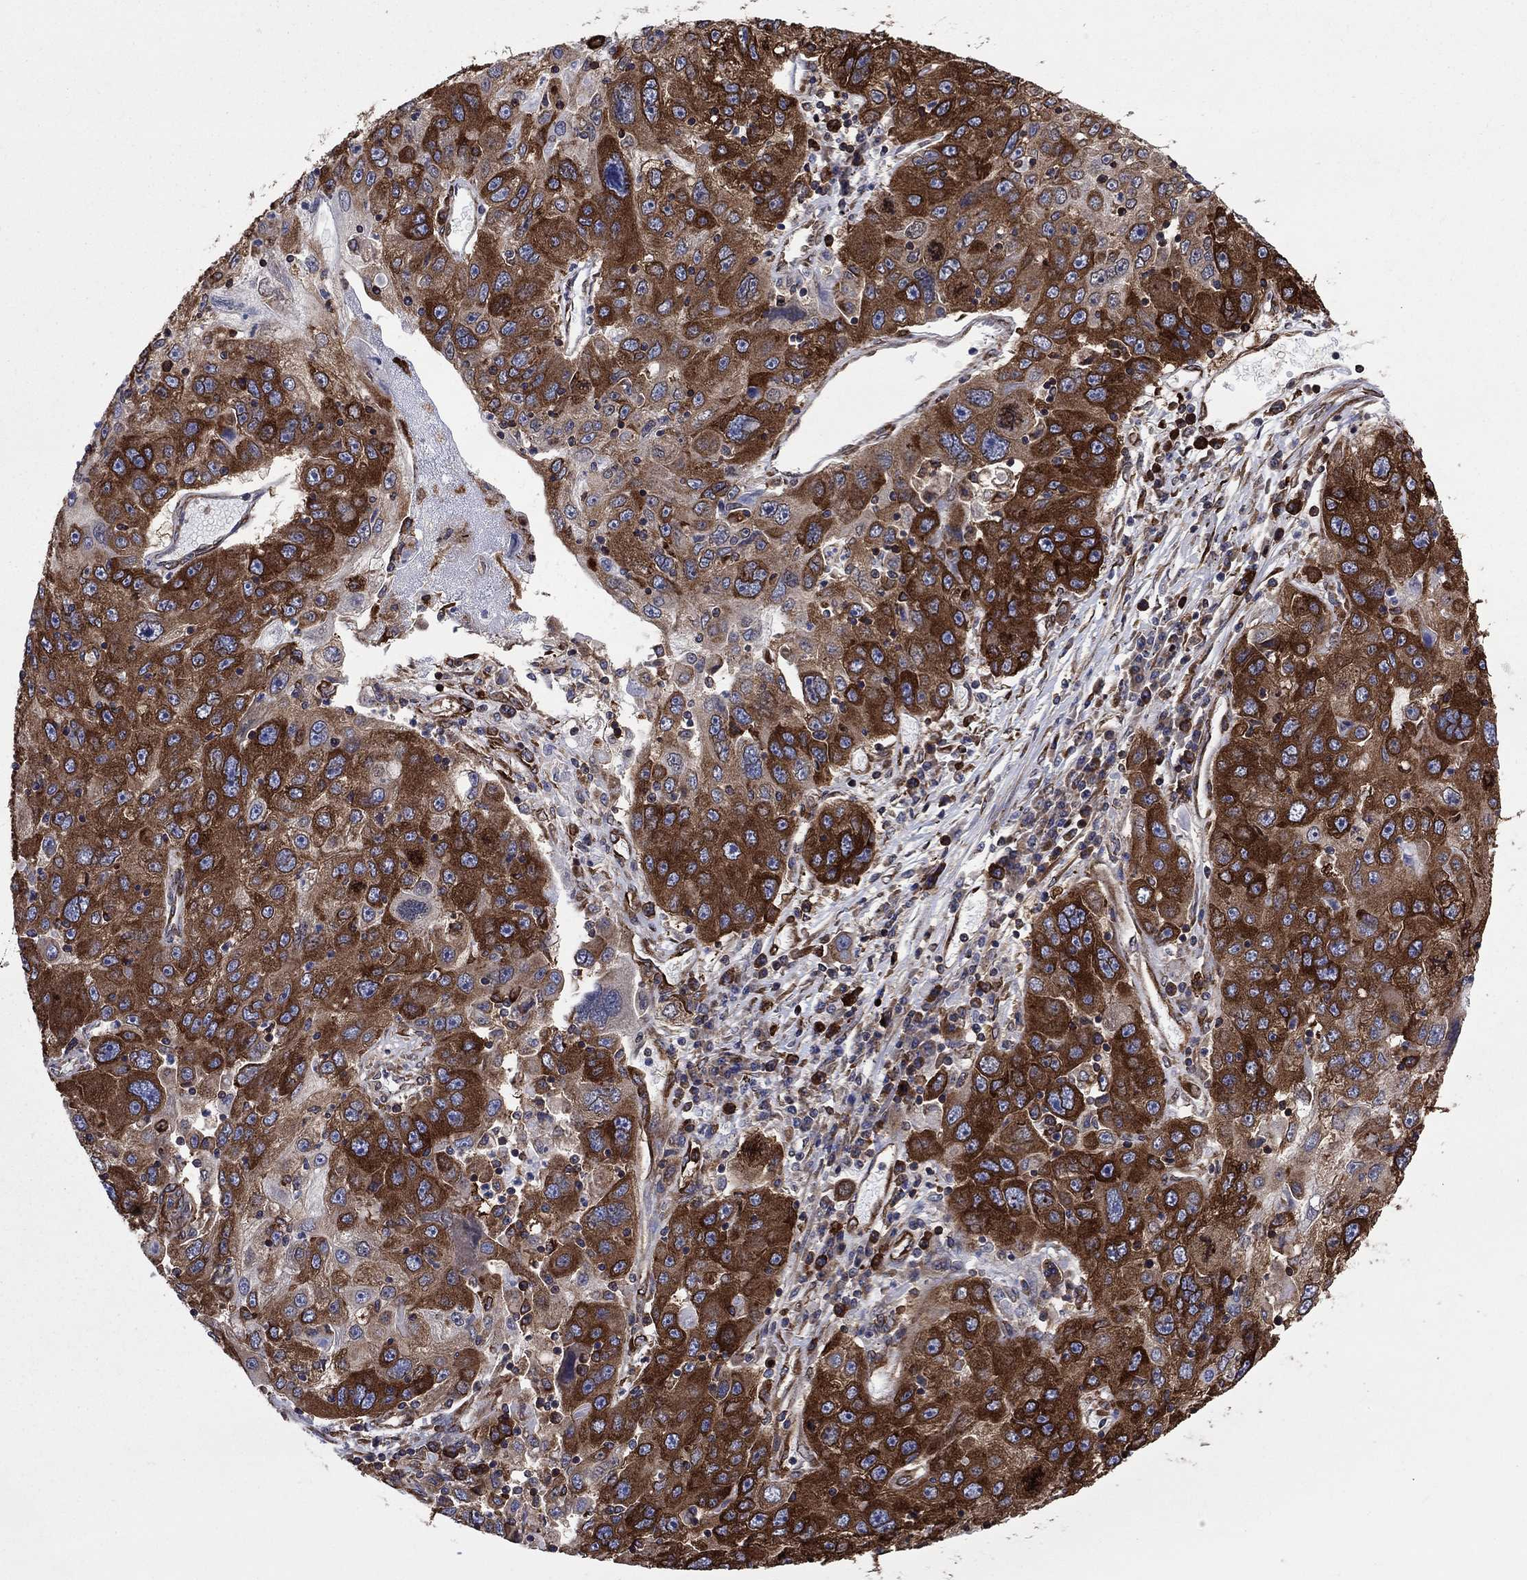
{"staining": {"intensity": "strong", "quantity": "25%-75%", "location": "cytoplasmic/membranous"}, "tissue": "stomach cancer", "cell_type": "Tumor cells", "image_type": "cancer", "snomed": [{"axis": "morphology", "description": "Adenocarcinoma, NOS"}, {"axis": "topography", "description": "Stomach"}], "caption": "Strong cytoplasmic/membranous staining for a protein is present in approximately 25%-75% of tumor cells of adenocarcinoma (stomach) using immunohistochemistry.", "gene": "YBX1", "patient": {"sex": "male", "age": 56}}